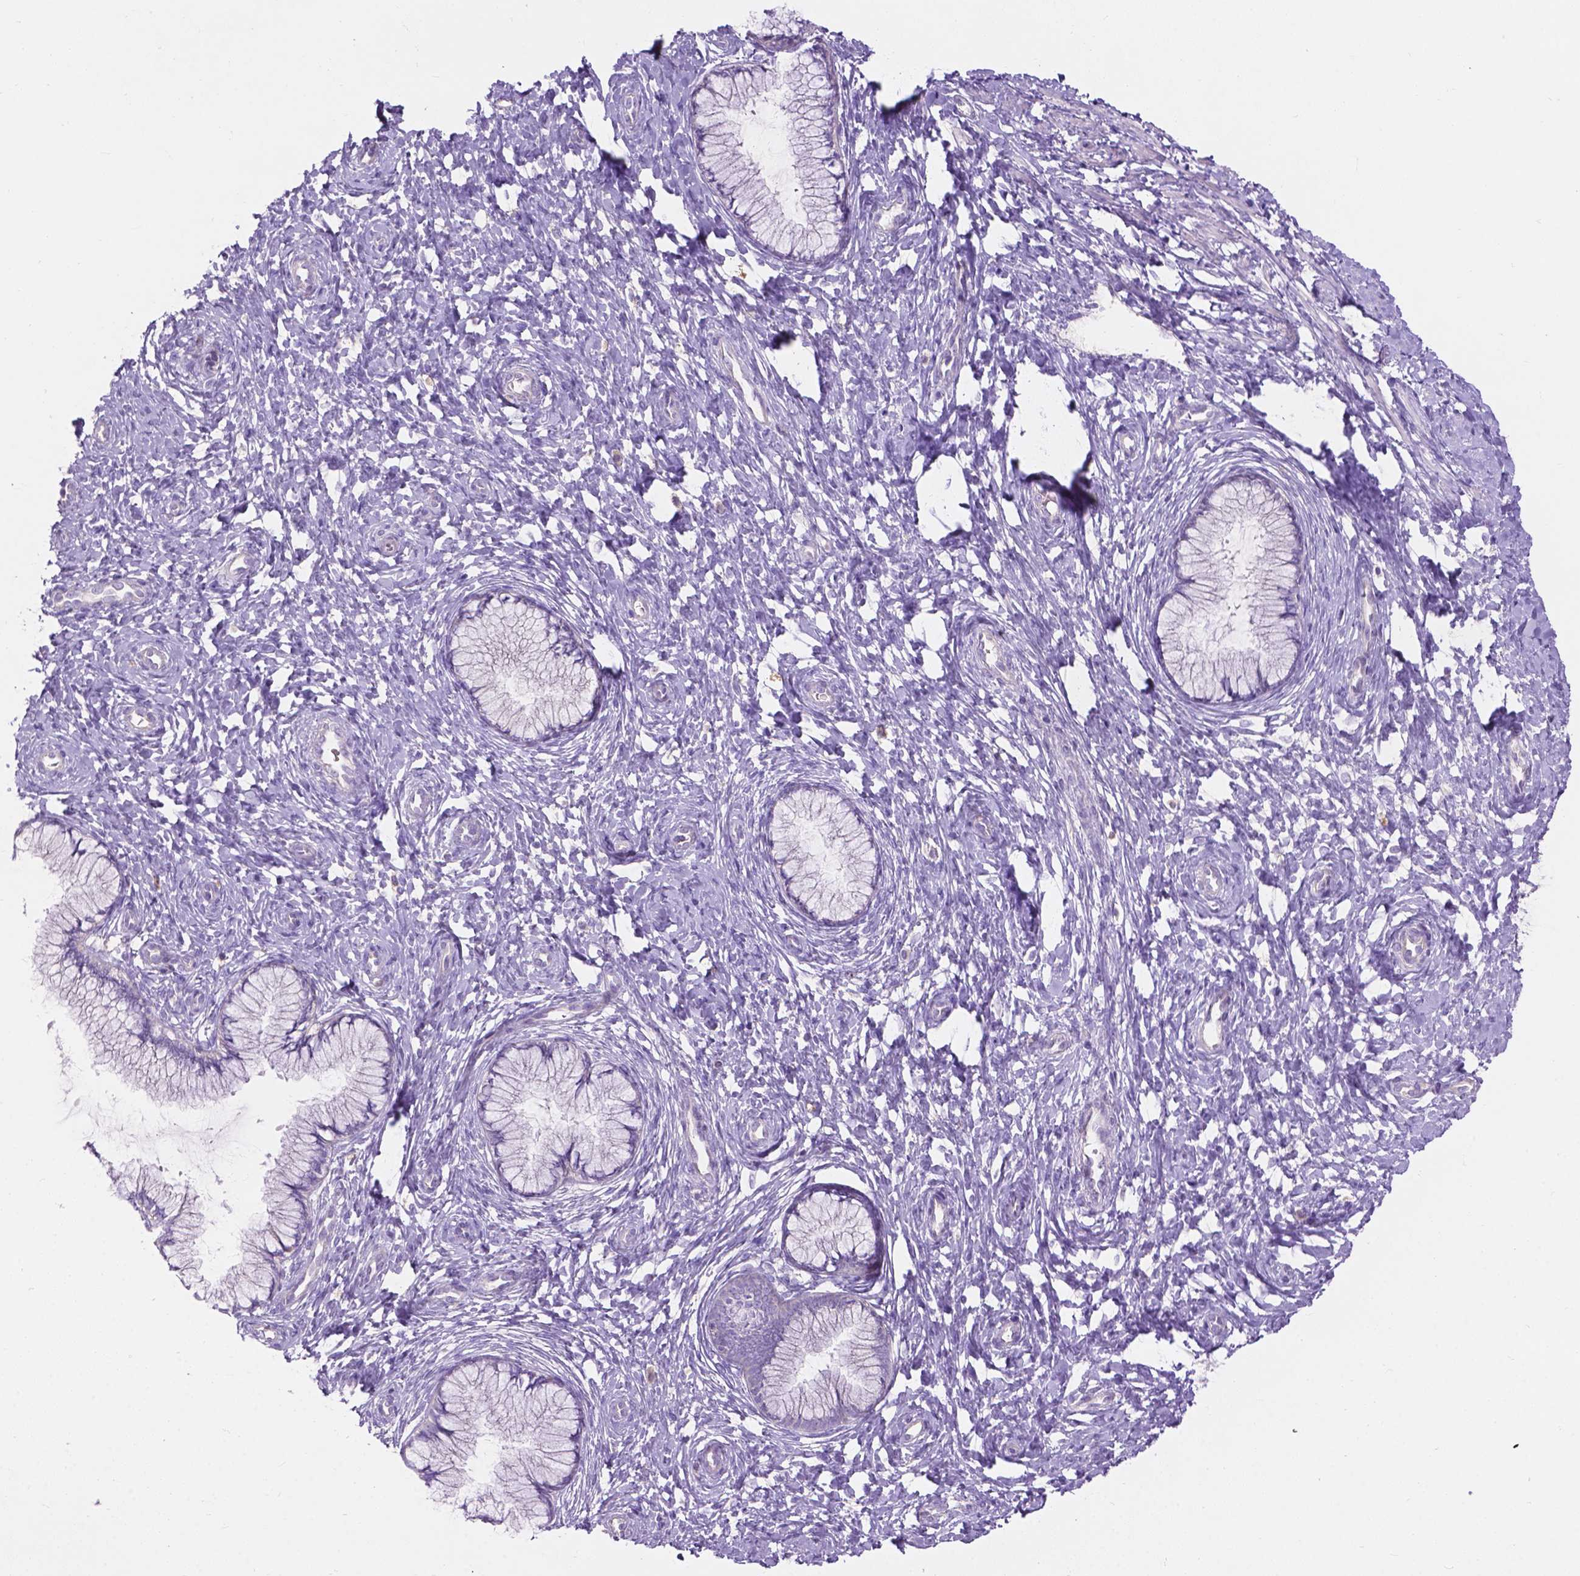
{"staining": {"intensity": "negative", "quantity": "none", "location": "none"}, "tissue": "cervix", "cell_type": "Glandular cells", "image_type": "normal", "snomed": [{"axis": "morphology", "description": "Normal tissue, NOS"}, {"axis": "topography", "description": "Cervix"}], "caption": "The photomicrograph exhibits no significant staining in glandular cells of cervix.", "gene": "NOXO1", "patient": {"sex": "female", "age": 37}}